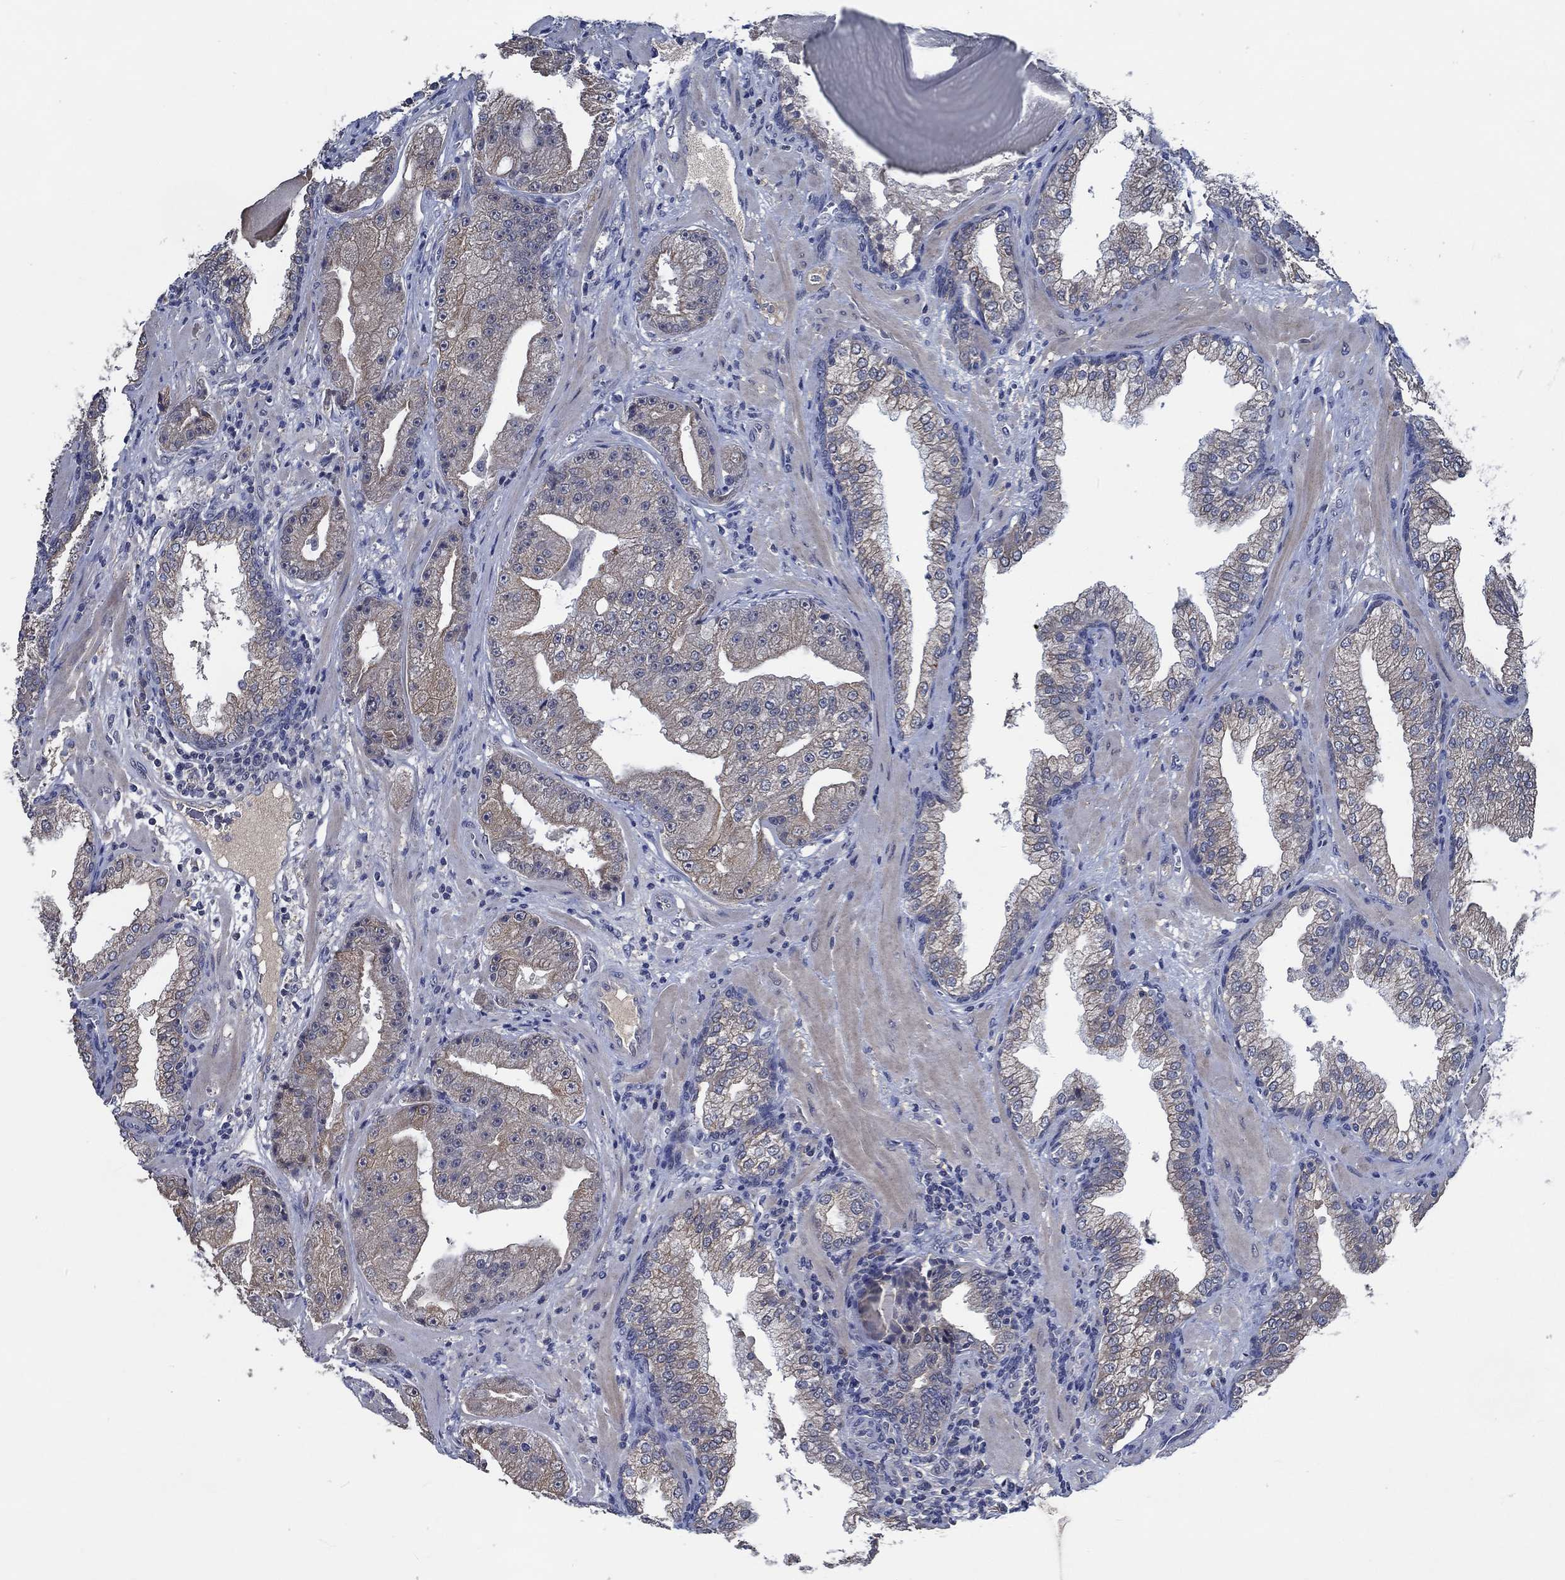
{"staining": {"intensity": "moderate", "quantity": "25%-75%", "location": "cytoplasmic/membranous"}, "tissue": "prostate cancer", "cell_type": "Tumor cells", "image_type": "cancer", "snomed": [{"axis": "morphology", "description": "Adenocarcinoma, Low grade"}, {"axis": "topography", "description": "Prostate"}], "caption": "IHC image of neoplastic tissue: human adenocarcinoma (low-grade) (prostate) stained using IHC exhibits medium levels of moderate protein expression localized specifically in the cytoplasmic/membranous of tumor cells, appearing as a cytoplasmic/membranous brown color.", "gene": "OBSCN", "patient": {"sex": "male", "age": 62}}